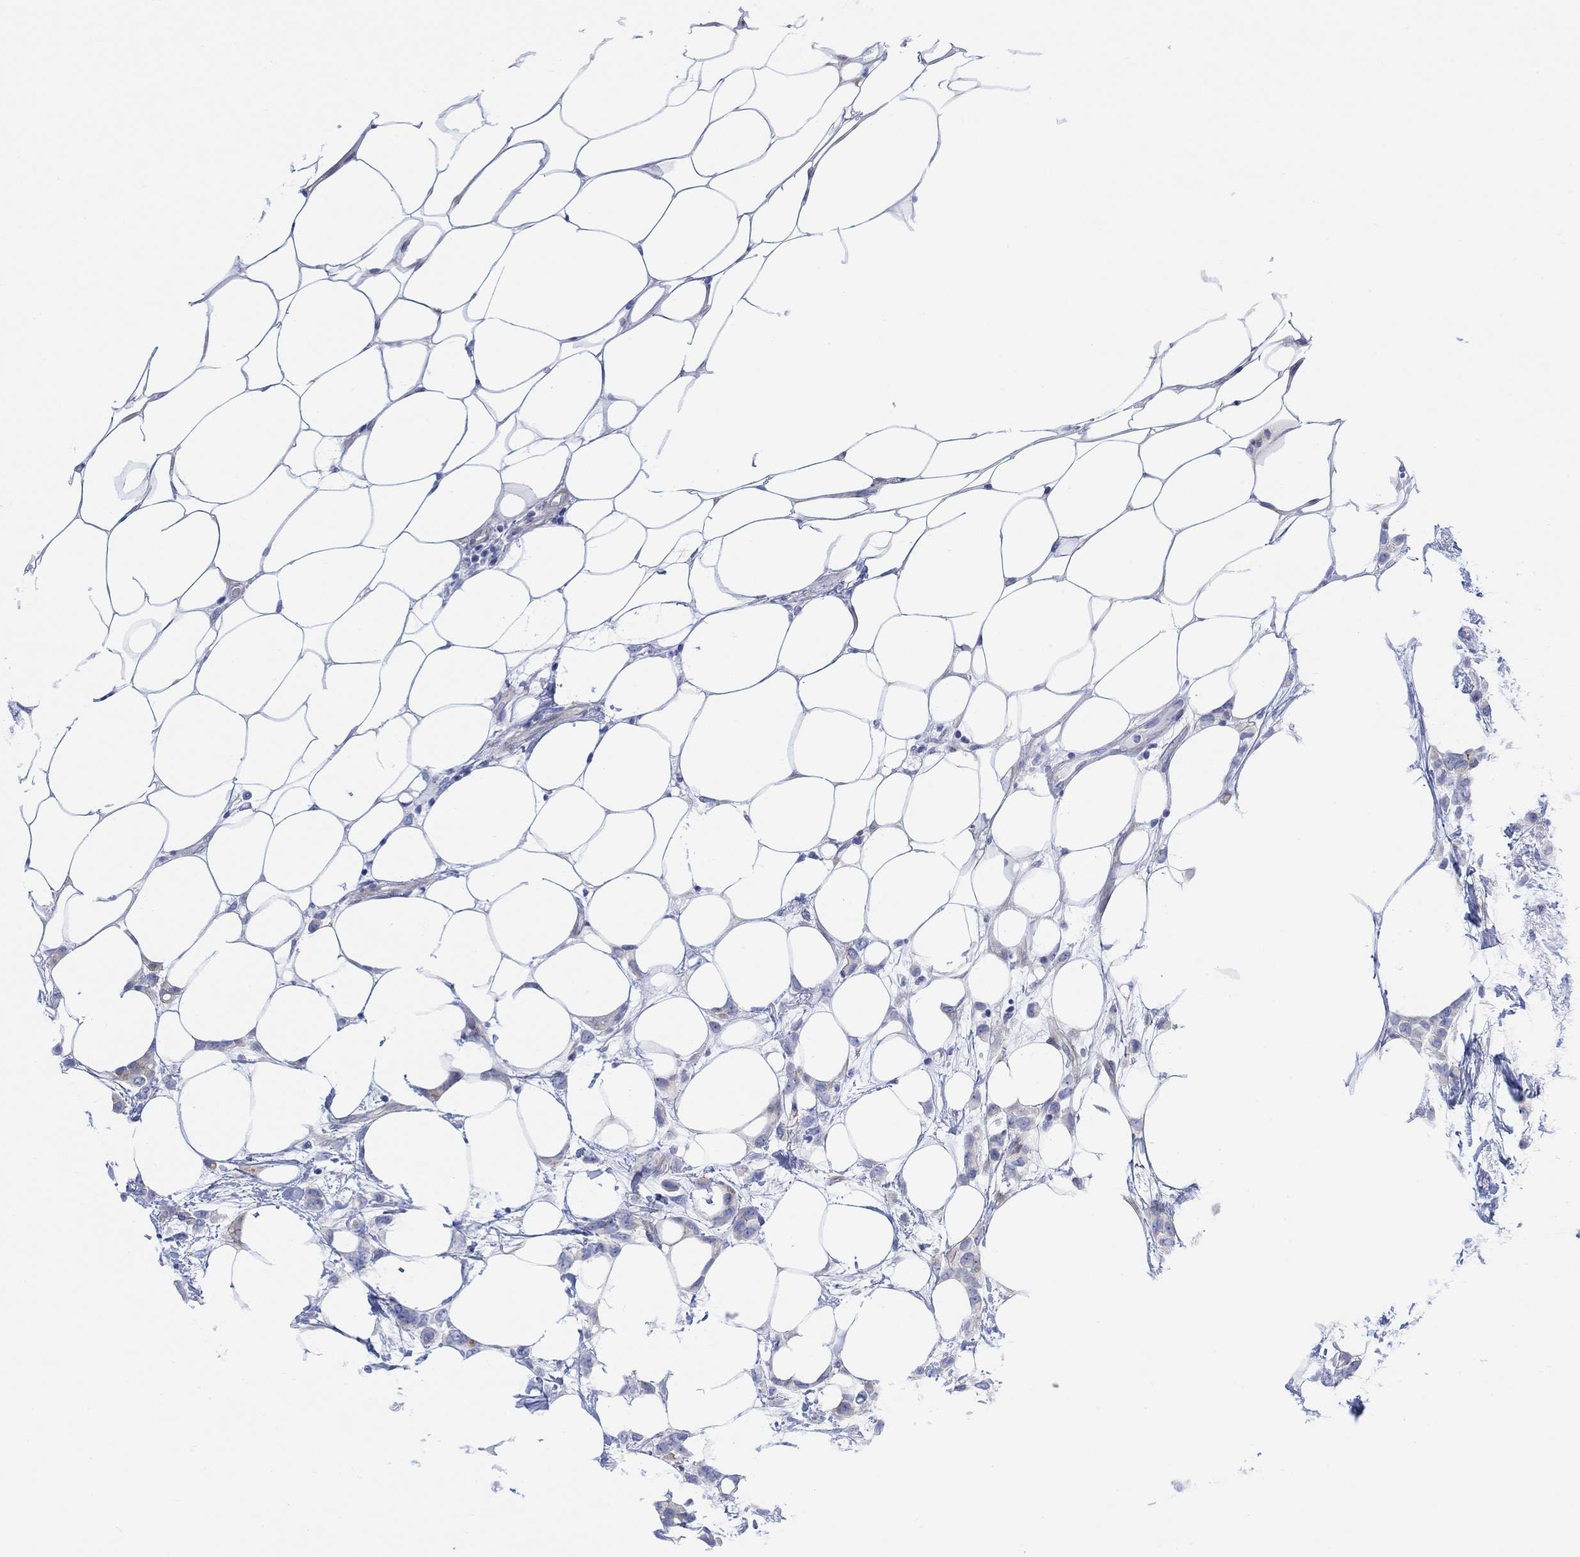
{"staining": {"intensity": "weak", "quantity": "<25%", "location": "cytoplasmic/membranous"}, "tissue": "breast cancer", "cell_type": "Tumor cells", "image_type": "cancer", "snomed": [{"axis": "morphology", "description": "Lobular carcinoma"}, {"axis": "topography", "description": "Breast"}], "caption": "Immunohistochemical staining of breast lobular carcinoma demonstrates no significant staining in tumor cells. The staining was performed using DAB to visualize the protein expression in brown, while the nuclei were stained in blue with hematoxylin (Magnification: 20x).", "gene": "TLDC2", "patient": {"sex": "female", "age": 66}}